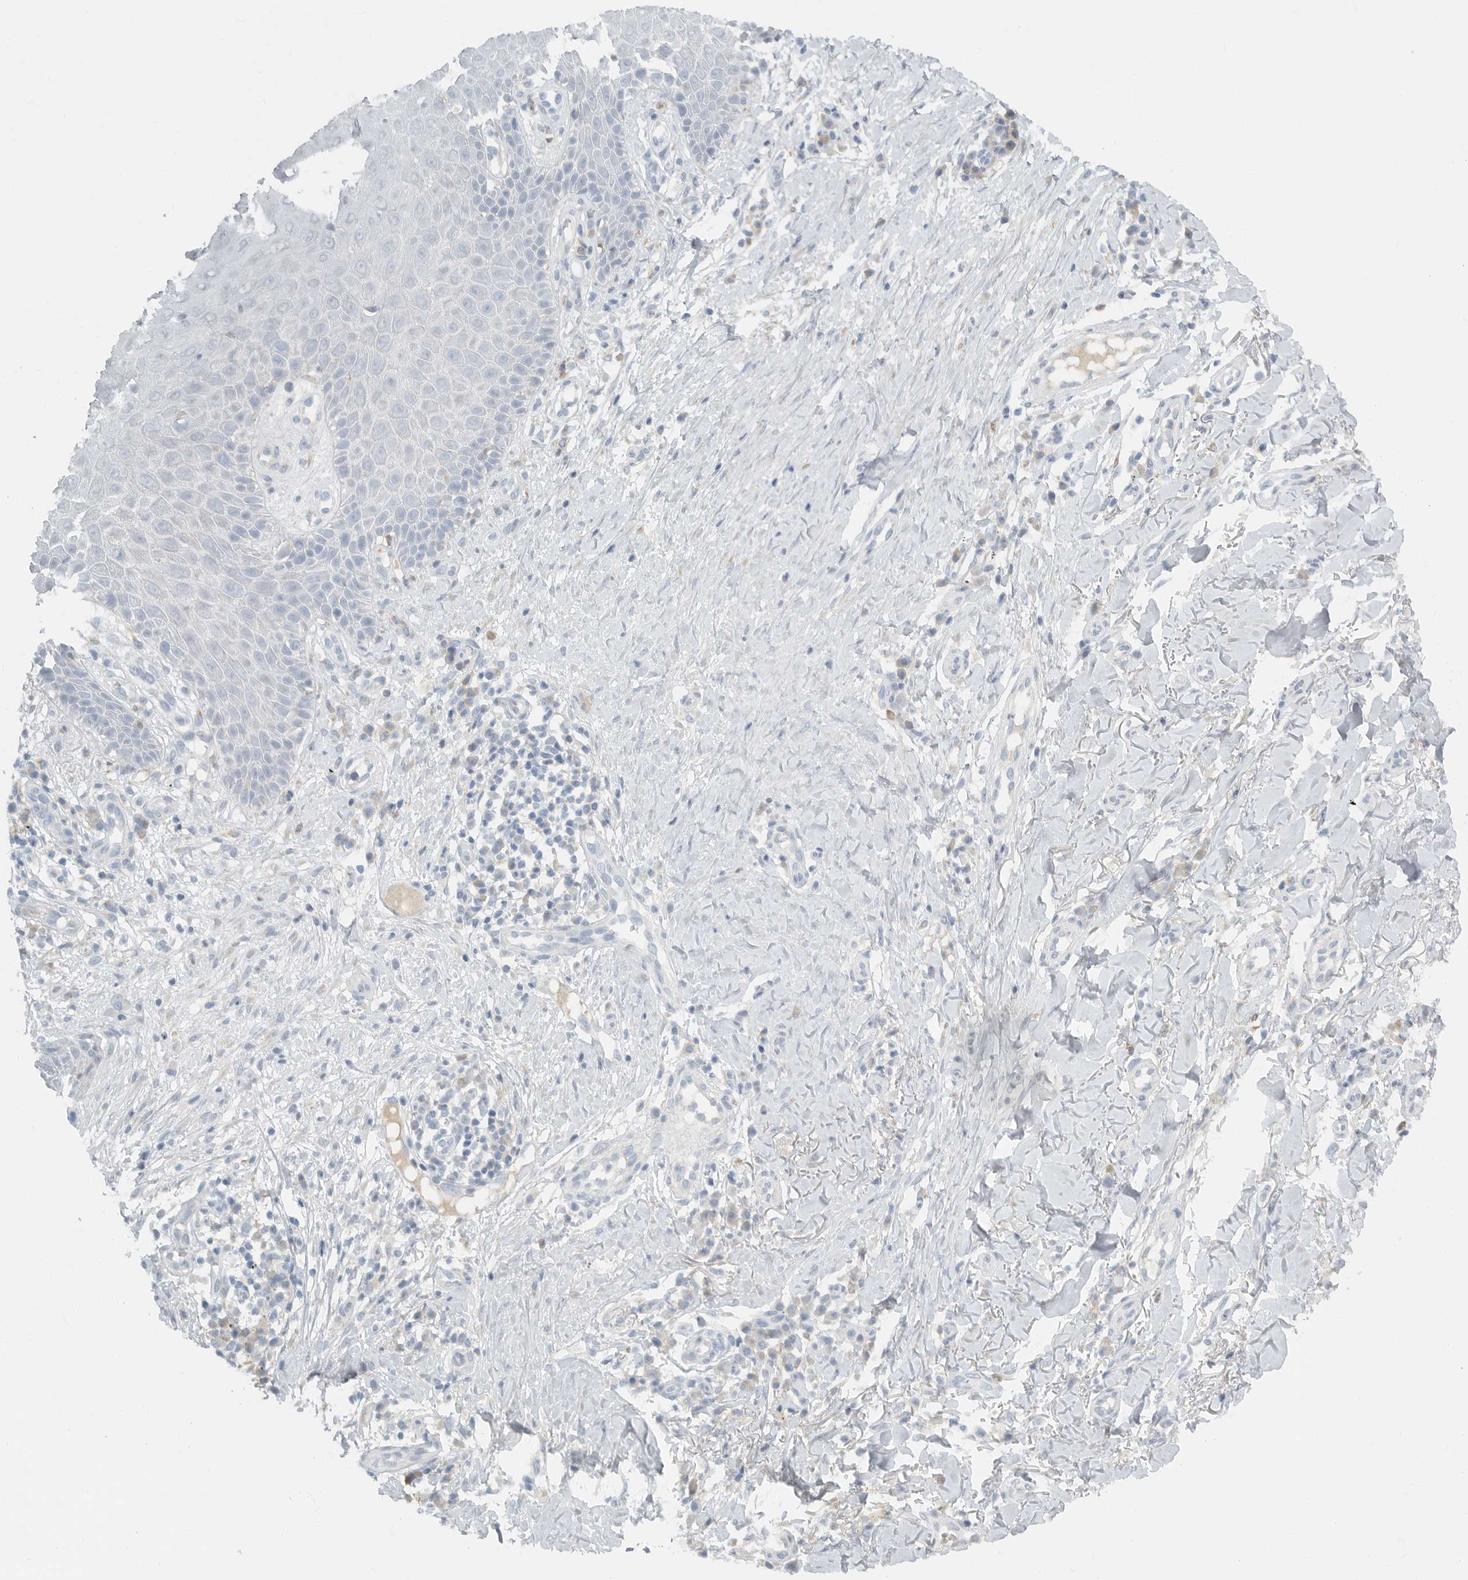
{"staining": {"intensity": "negative", "quantity": "none", "location": "none"}, "tissue": "skin cancer", "cell_type": "Tumor cells", "image_type": "cancer", "snomed": [{"axis": "morphology", "description": "Normal tissue, NOS"}, {"axis": "morphology", "description": "Basal cell carcinoma"}, {"axis": "topography", "description": "Skin"}], "caption": "Tumor cells are negative for brown protein staining in skin cancer.", "gene": "PAM", "patient": {"sex": "male", "age": 67}}